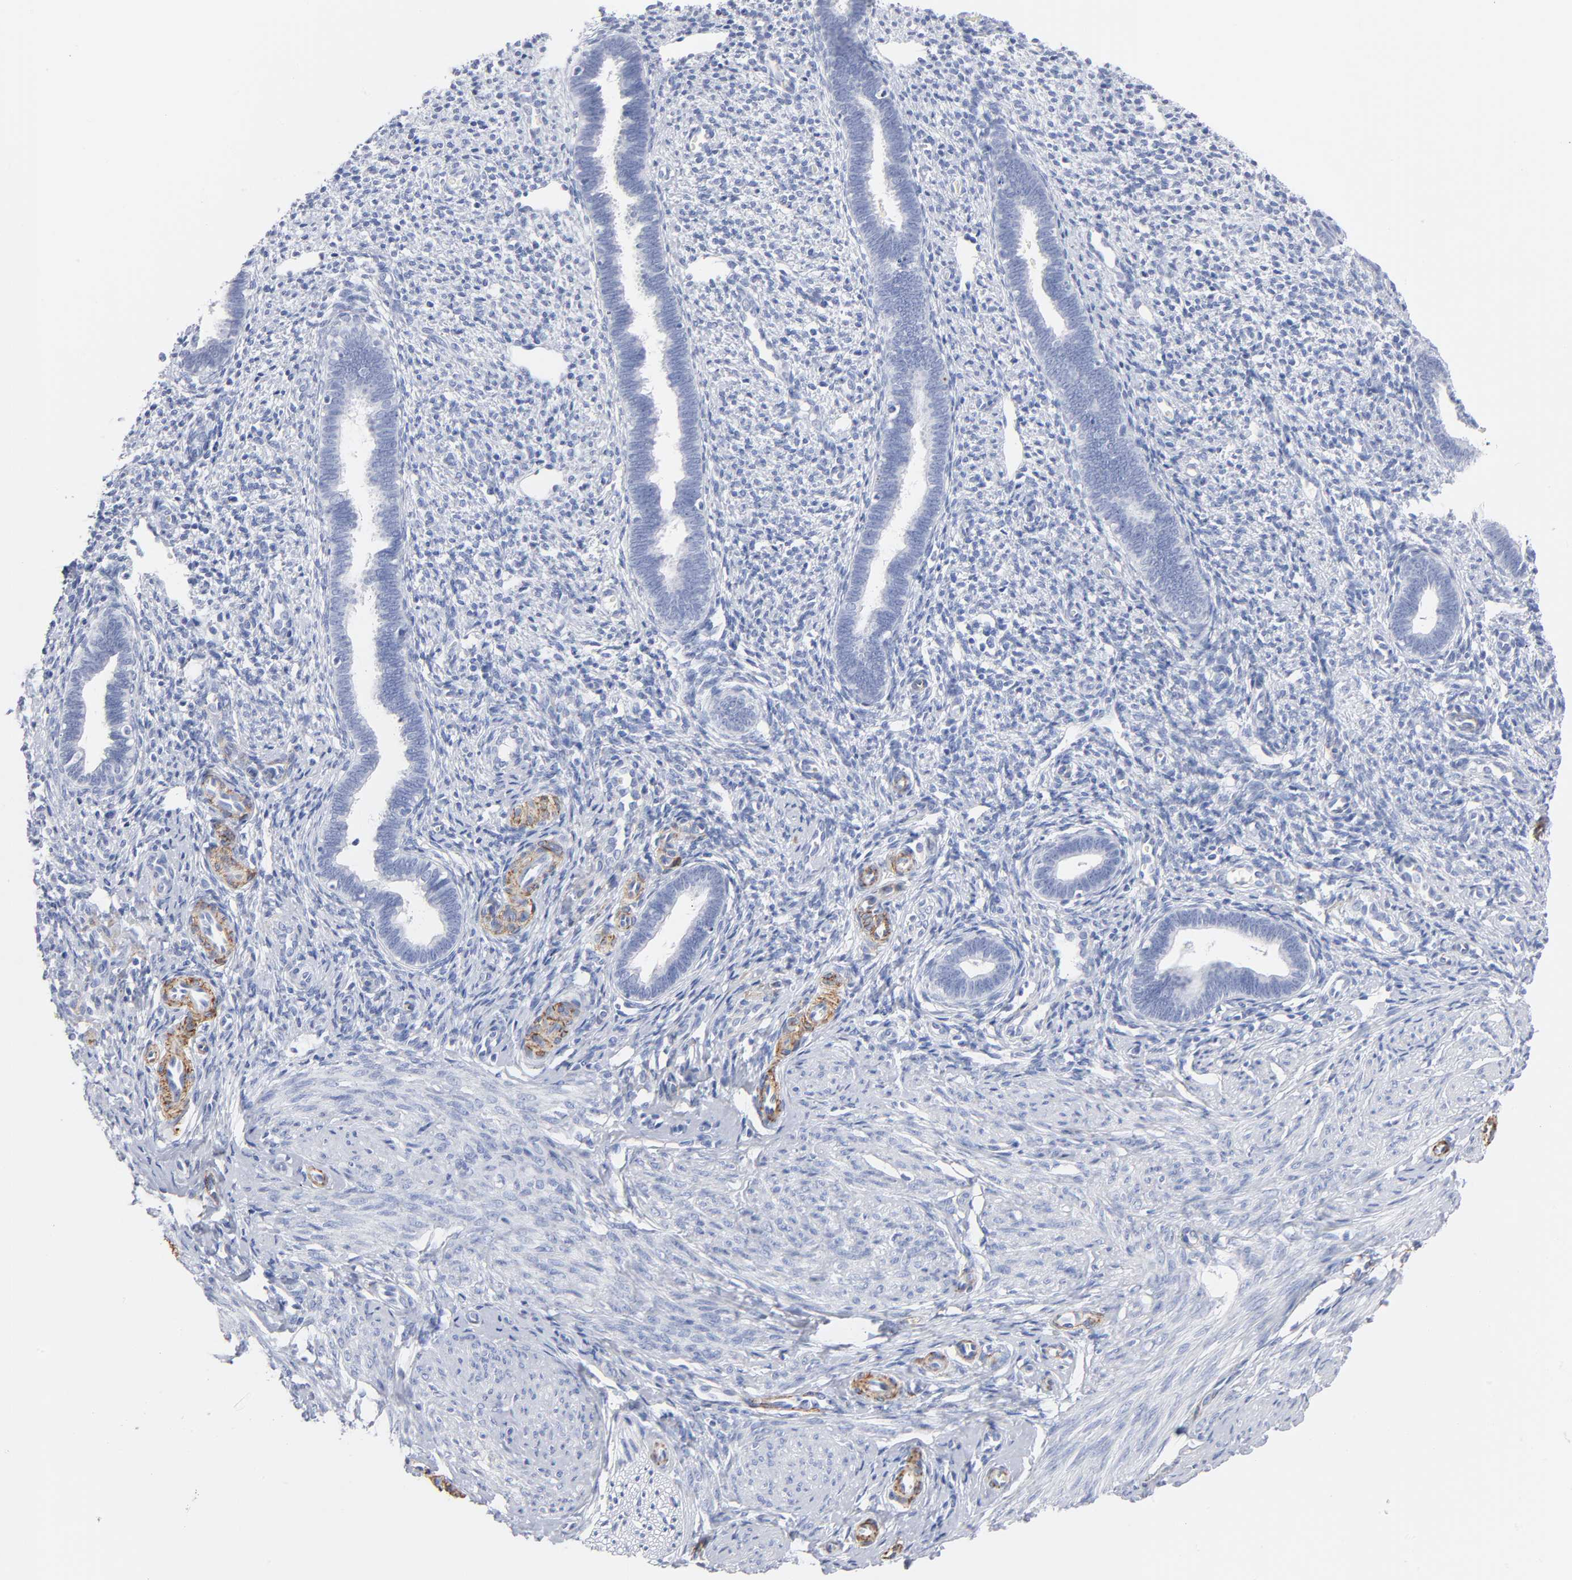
{"staining": {"intensity": "negative", "quantity": "none", "location": "none"}, "tissue": "endometrium", "cell_type": "Cells in endometrial stroma", "image_type": "normal", "snomed": [{"axis": "morphology", "description": "Normal tissue, NOS"}, {"axis": "topography", "description": "Endometrium"}], "caption": "Immunohistochemistry (IHC) histopathology image of normal endometrium: endometrium stained with DAB (3,3'-diaminobenzidine) demonstrates no significant protein expression in cells in endometrial stroma.", "gene": "AGTR1", "patient": {"sex": "female", "age": 27}}